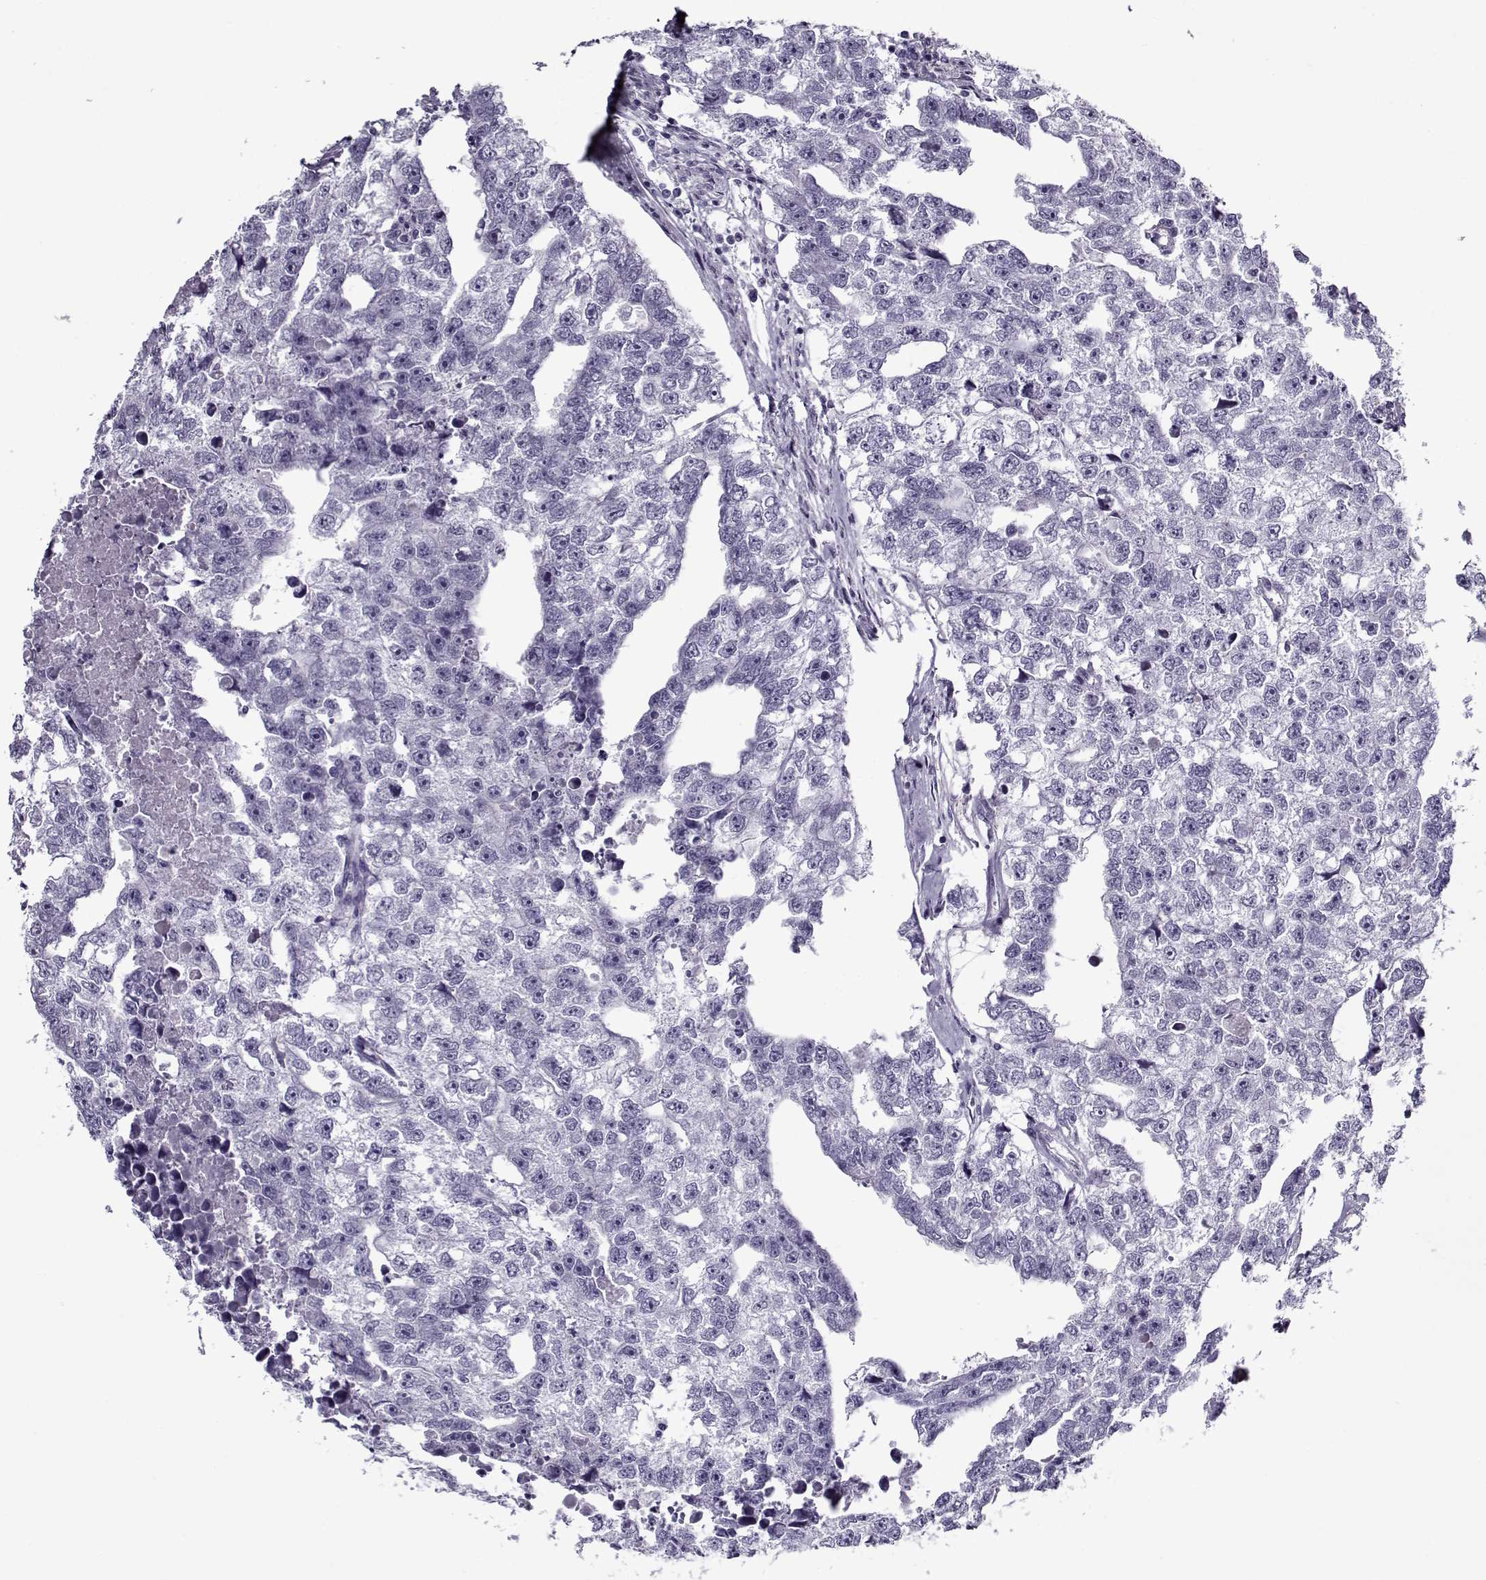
{"staining": {"intensity": "negative", "quantity": "none", "location": "none"}, "tissue": "testis cancer", "cell_type": "Tumor cells", "image_type": "cancer", "snomed": [{"axis": "morphology", "description": "Carcinoma, Embryonal, NOS"}, {"axis": "morphology", "description": "Teratoma, malignant, NOS"}, {"axis": "topography", "description": "Testis"}], "caption": "Photomicrograph shows no protein positivity in tumor cells of testis embryonal carcinoma tissue.", "gene": "GAGE2A", "patient": {"sex": "male", "age": 44}}